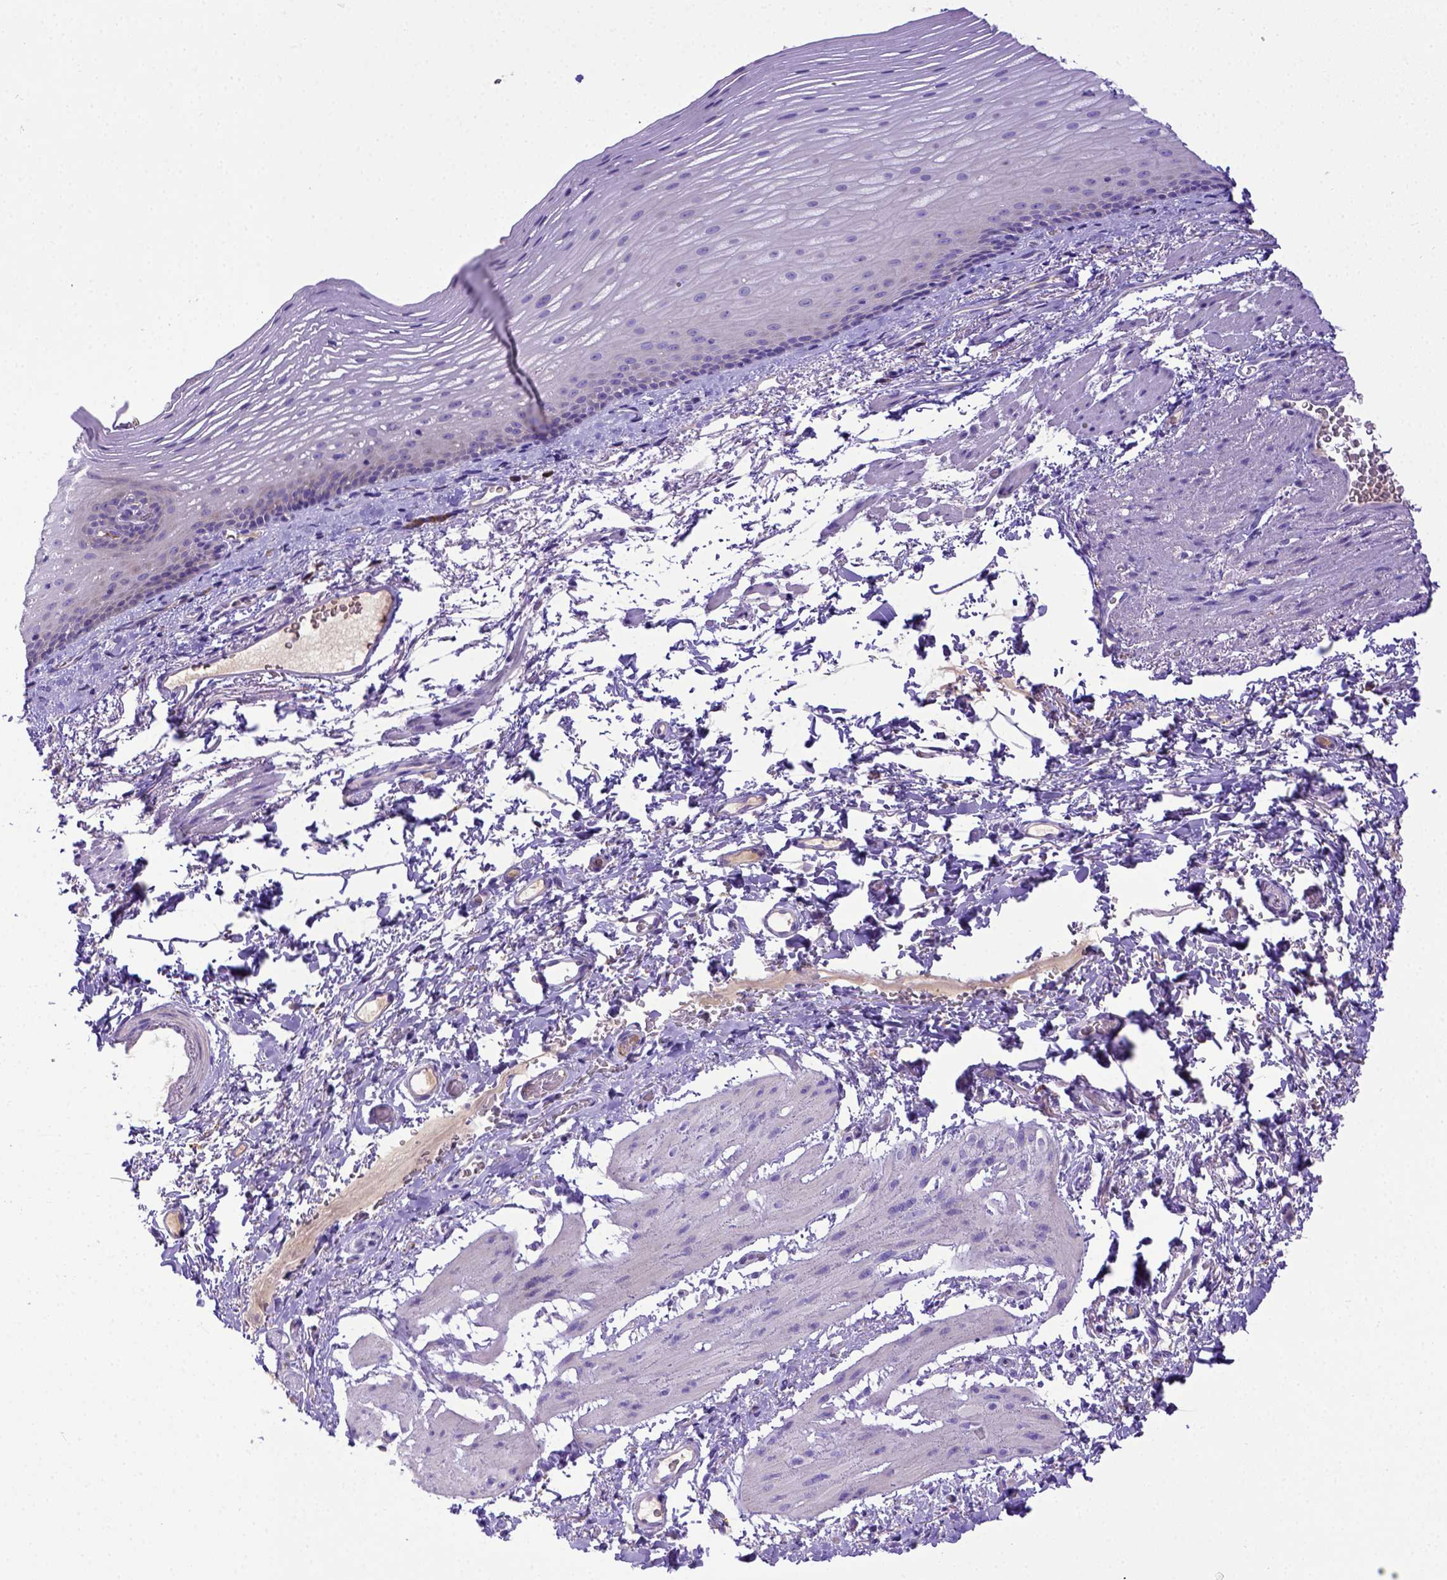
{"staining": {"intensity": "negative", "quantity": "none", "location": "none"}, "tissue": "esophagus", "cell_type": "Squamous epithelial cells", "image_type": "normal", "snomed": [{"axis": "morphology", "description": "Normal tissue, NOS"}, {"axis": "topography", "description": "Esophagus"}], "caption": "A micrograph of human esophagus is negative for staining in squamous epithelial cells. Brightfield microscopy of immunohistochemistry (IHC) stained with DAB (brown) and hematoxylin (blue), captured at high magnification.", "gene": "CFAP300", "patient": {"sex": "male", "age": 76}}